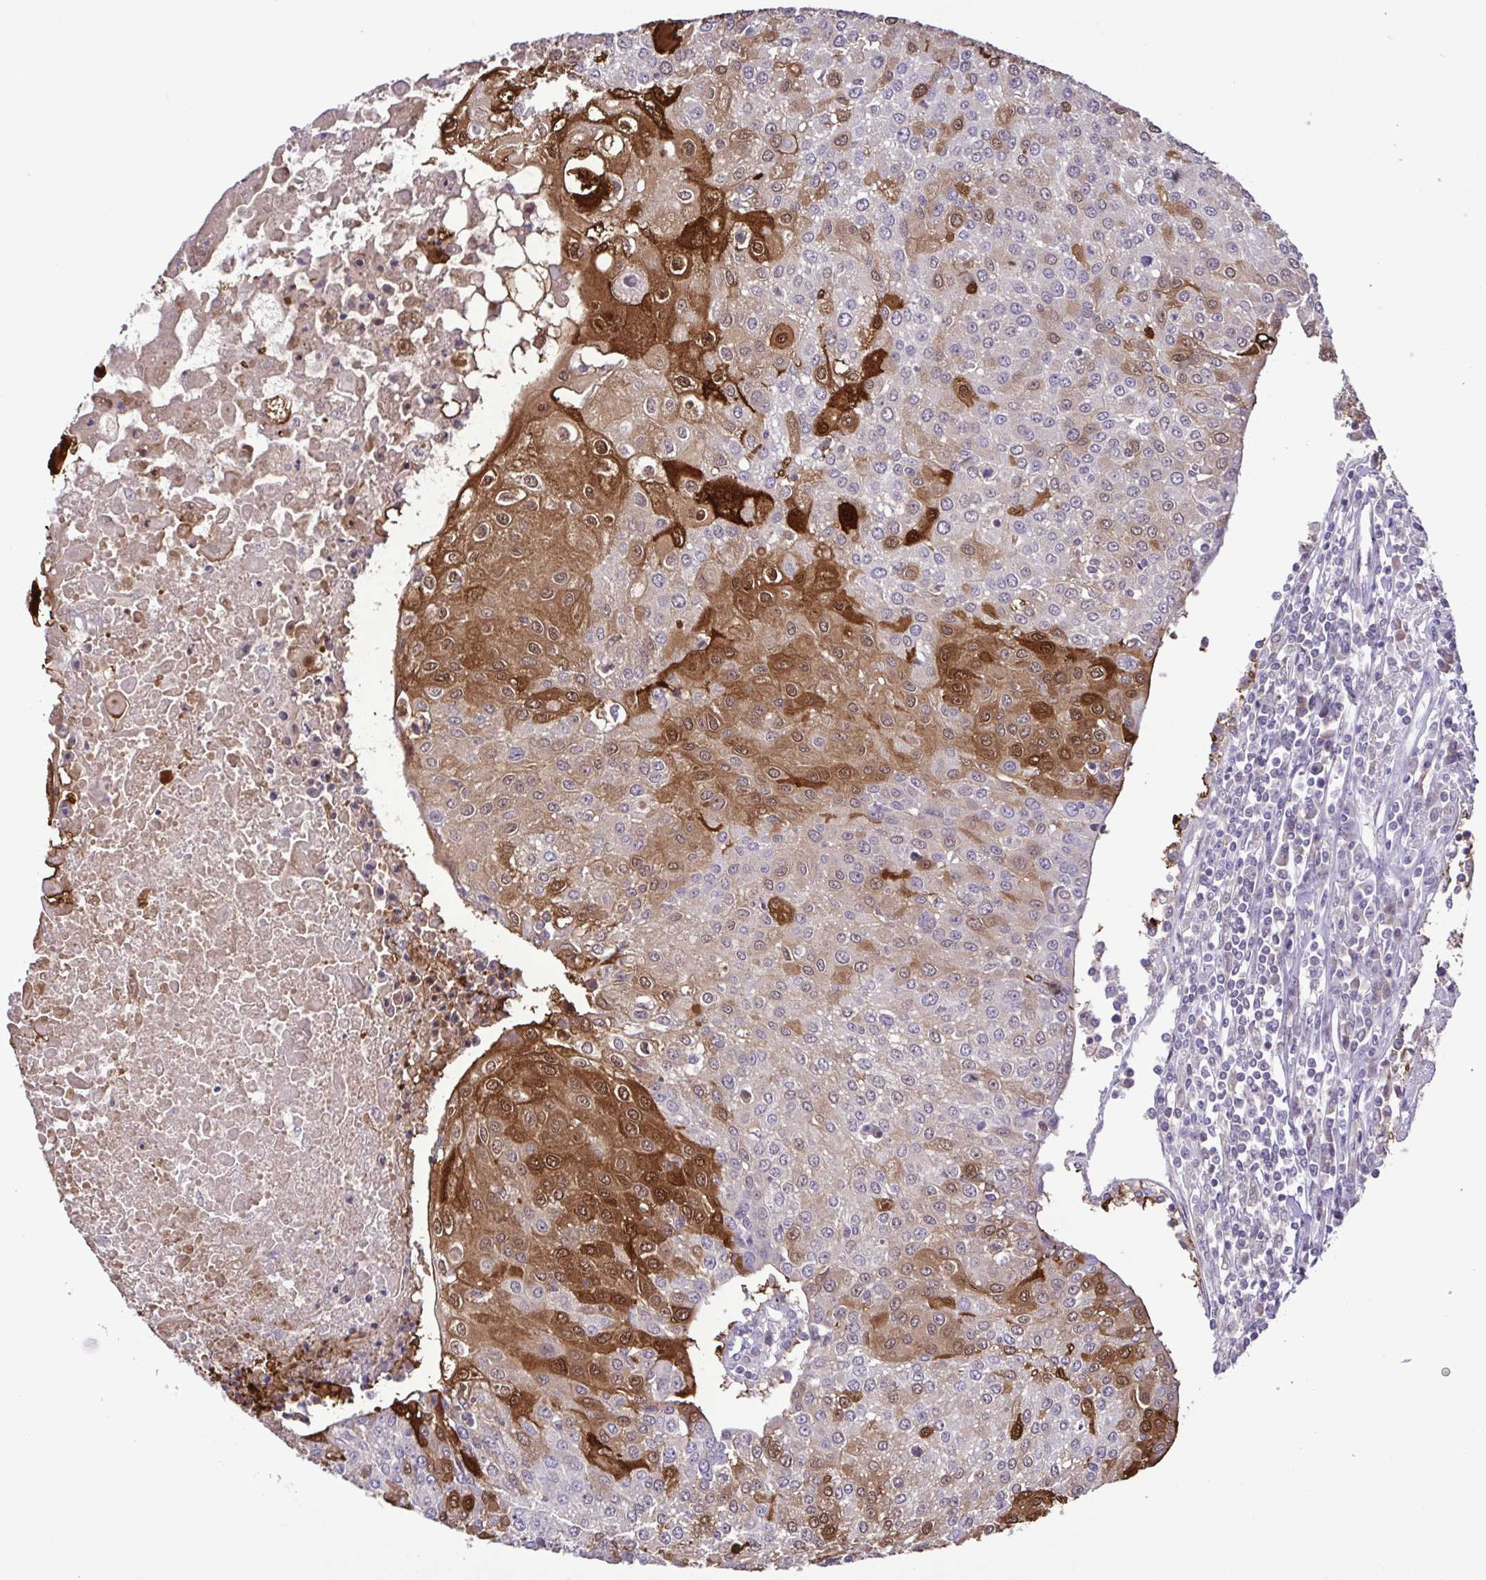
{"staining": {"intensity": "strong", "quantity": "25%-75%", "location": "cytoplasmic/membranous,nuclear"}, "tissue": "urothelial cancer", "cell_type": "Tumor cells", "image_type": "cancer", "snomed": [{"axis": "morphology", "description": "Urothelial carcinoma, High grade"}, {"axis": "topography", "description": "Urinary bladder"}], "caption": "This image exhibits high-grade urothelial carcinoma stained with immunohistochemistry to label a protein in brown. The cytoplasmic/membranous and nuclear of tumor cells show strong positivity for the protein. Nuclei are counter-stained blue.", "gene": "IL1RN", "patient": {"sex": "female", "age": 85}}